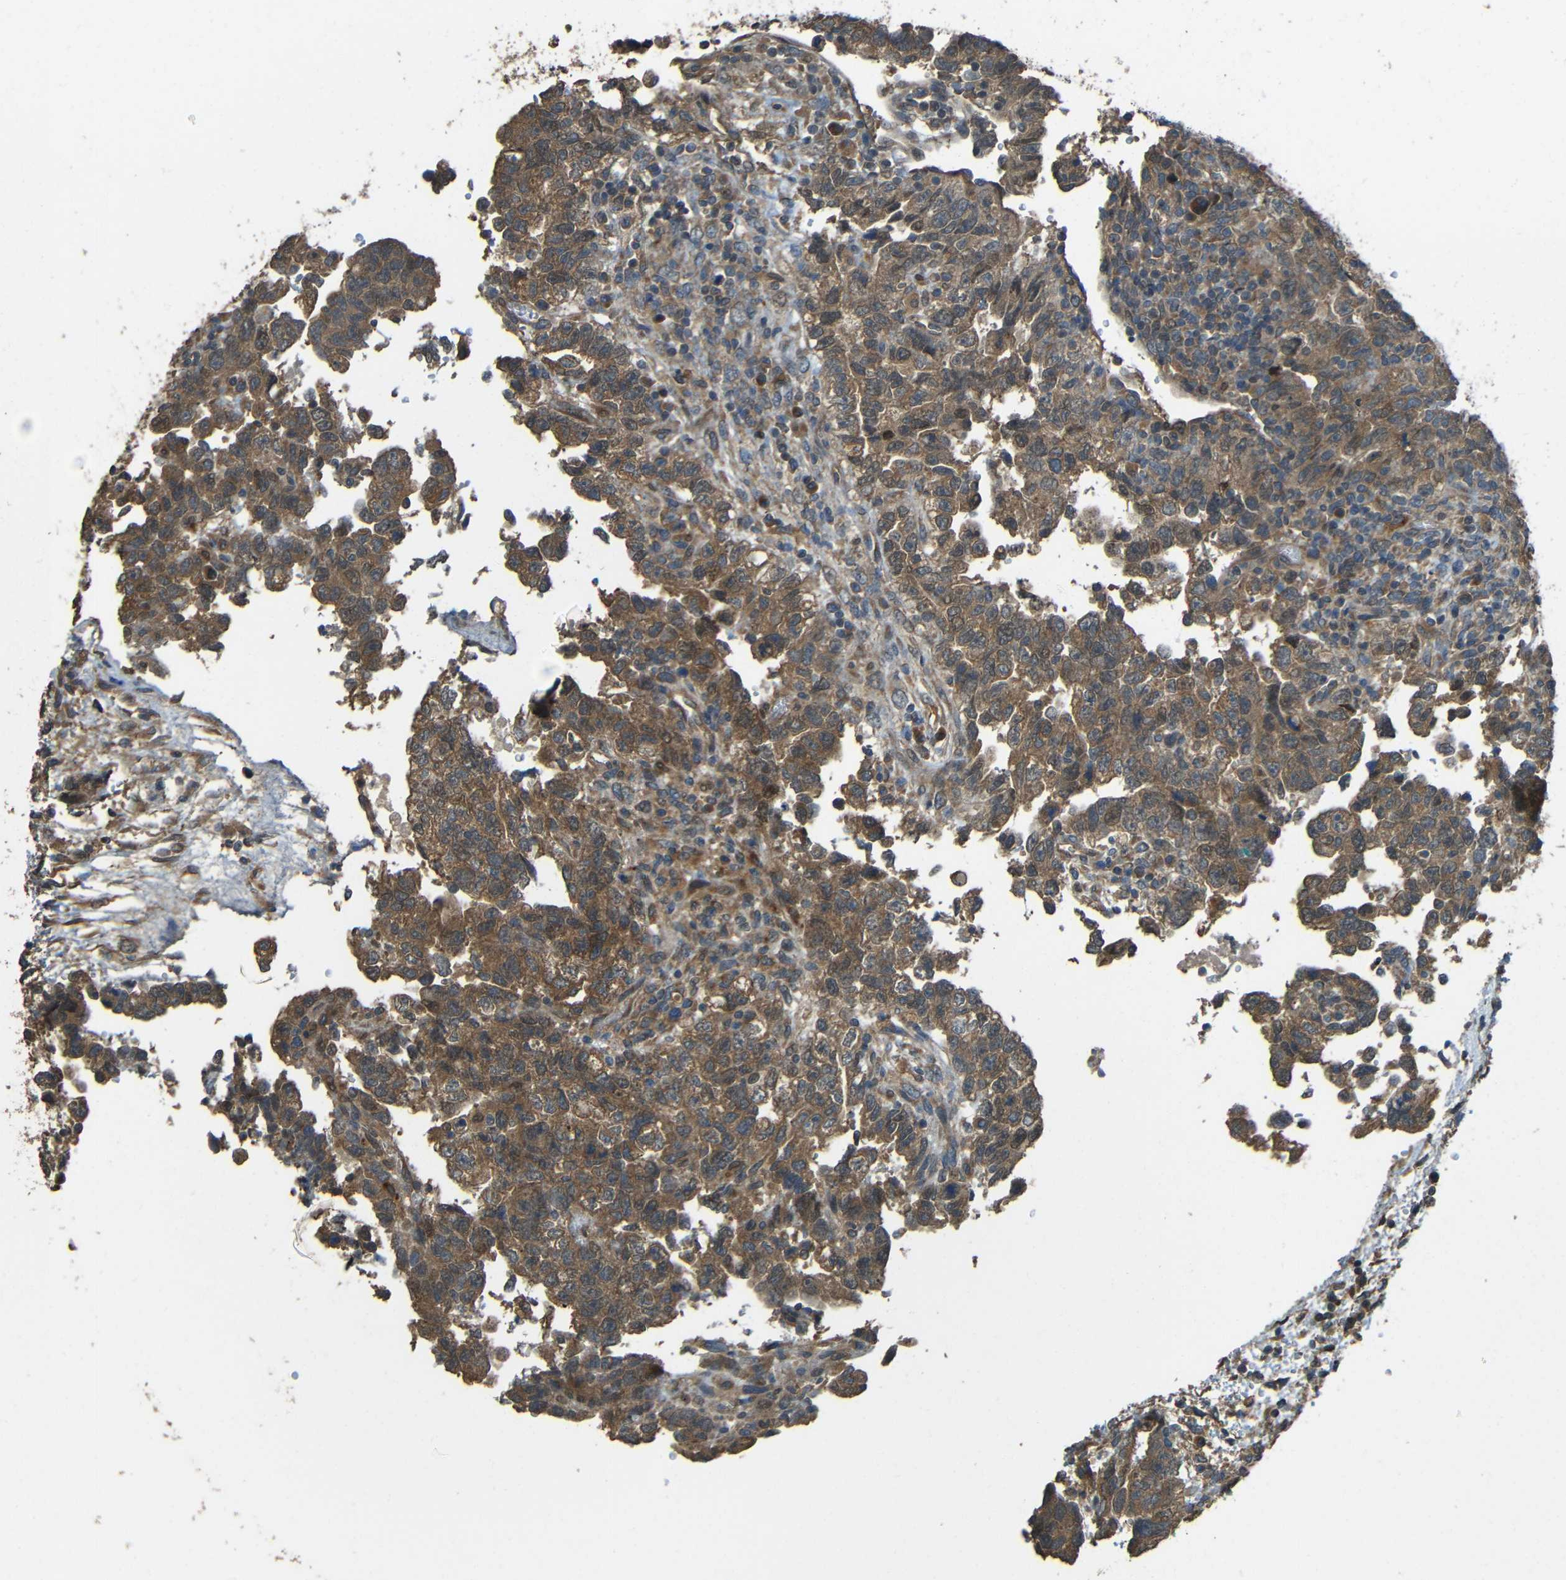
{"staining": {"intensity": "moderate", "quantity": ">75%", "location": "cytoplasmic/membranous"}, "tissue": "testis cancer", "cell_type": "Tumor cells", "image_type": "cancer", "snomed": [{"axis": "morphology", "description": "Carcinoma, Embryonal, NOS"}, {"axis": "topography", "description": "Testis"}], "caption": "An image of testis cancer stained for a protein demonstrates moderate cytoplasmic/membranous brown staining in tumor cells.", "gene": "ACACA", "patient": {"sex": "male", "age": 36}}